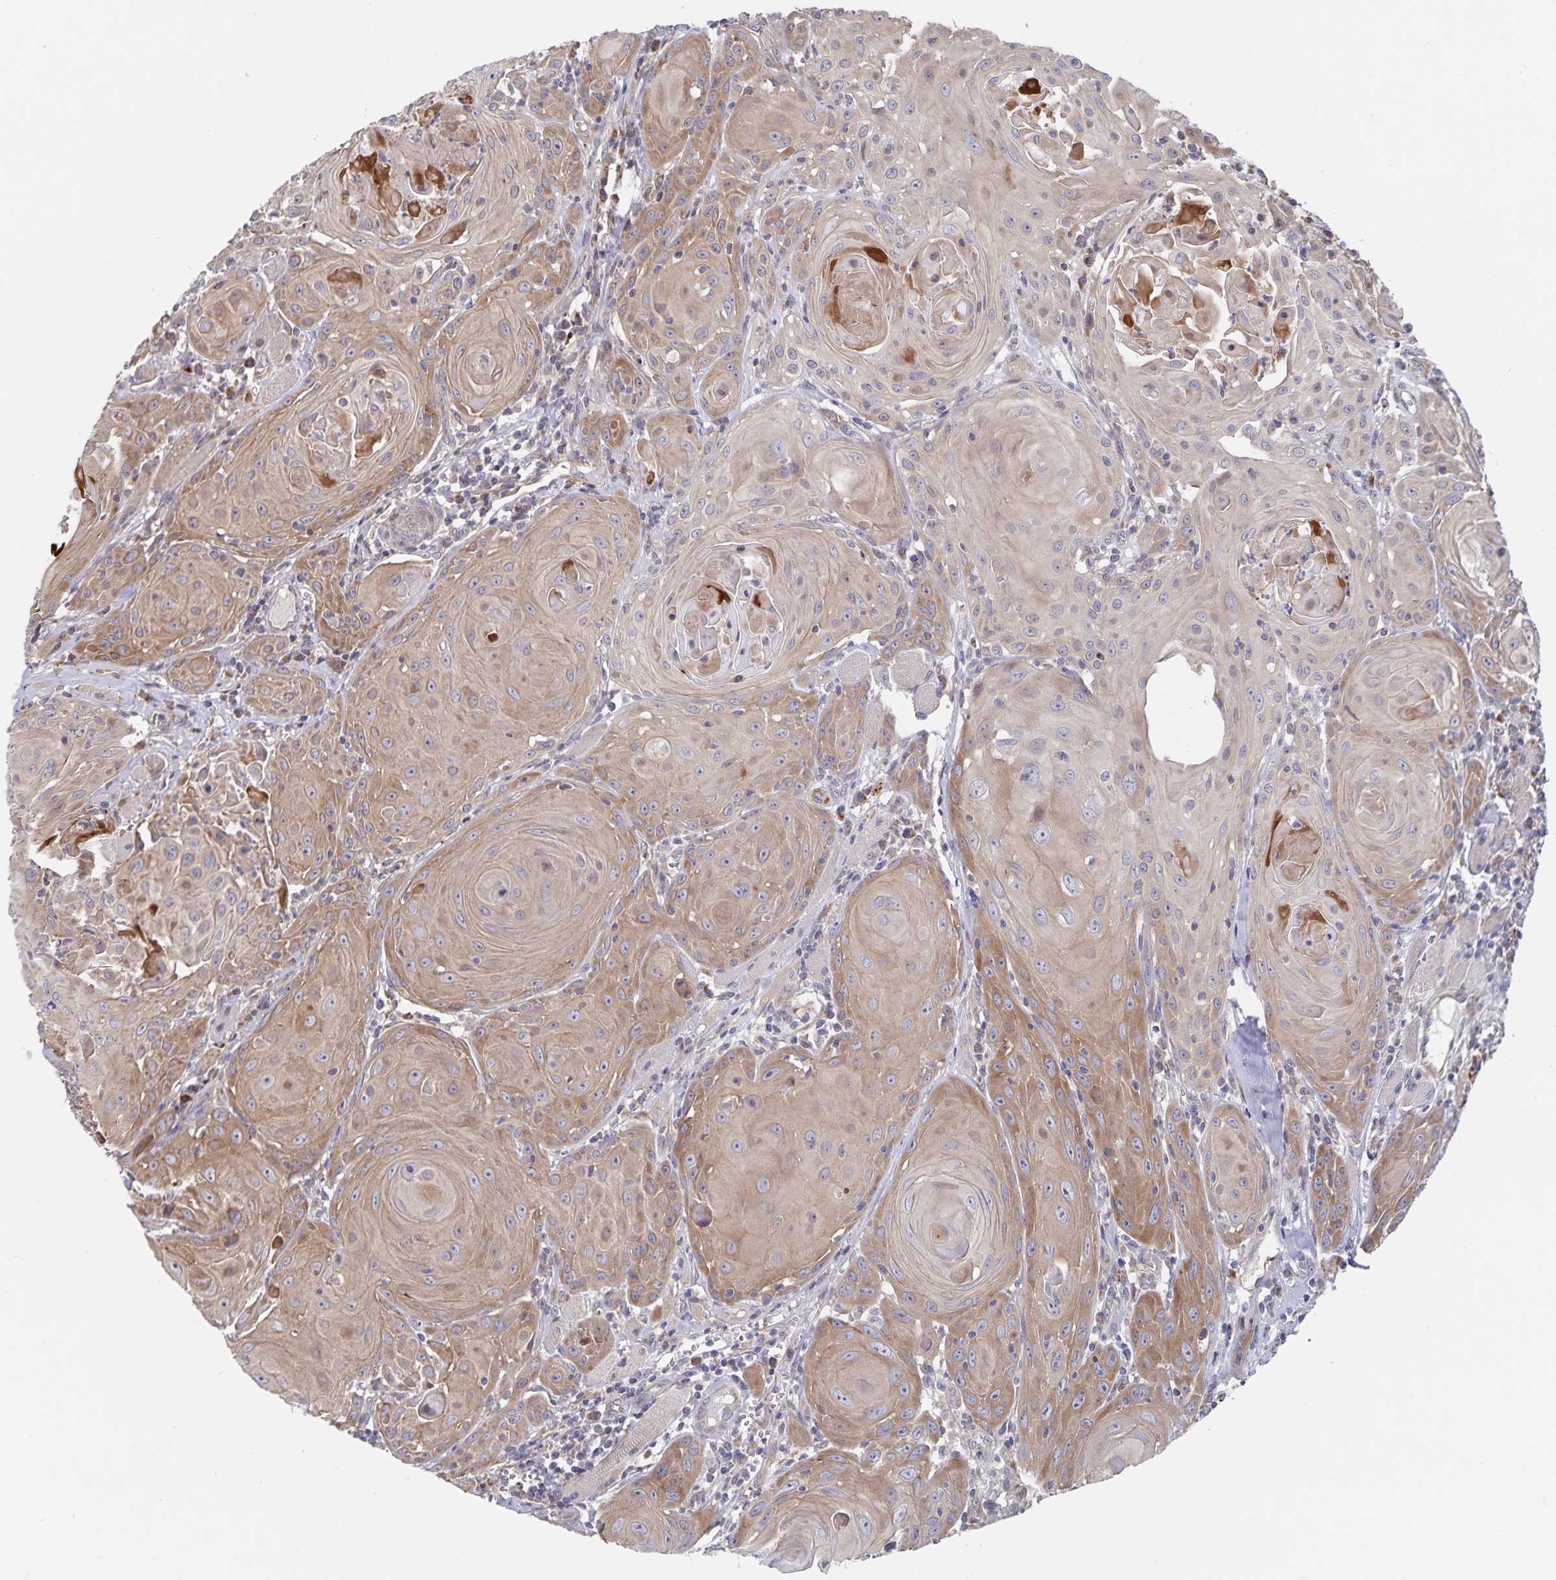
{"staining": {"intensity": "moderate", "quantity": ">75%", "location": "cytoplasmic/membranous"}, "tissue": "head and neck cancer", "cell_type": "Tumor cells", "image_type": "cancer", "snomed": [{"axis": "morphology", "description": "Squamous cell carcinoma, NOS"}, {"axis": "topography", "description": "Head-Neck"}], "caption": "High-power microscopy captured an immunohistochemistry histopathology image of head and neck cancer, revealing moderate cytoplasmic/membranous expression in approximately >75% of tumor cells.", "gene": "ACACA", "patient": {"sex": "female", "age": 80}}